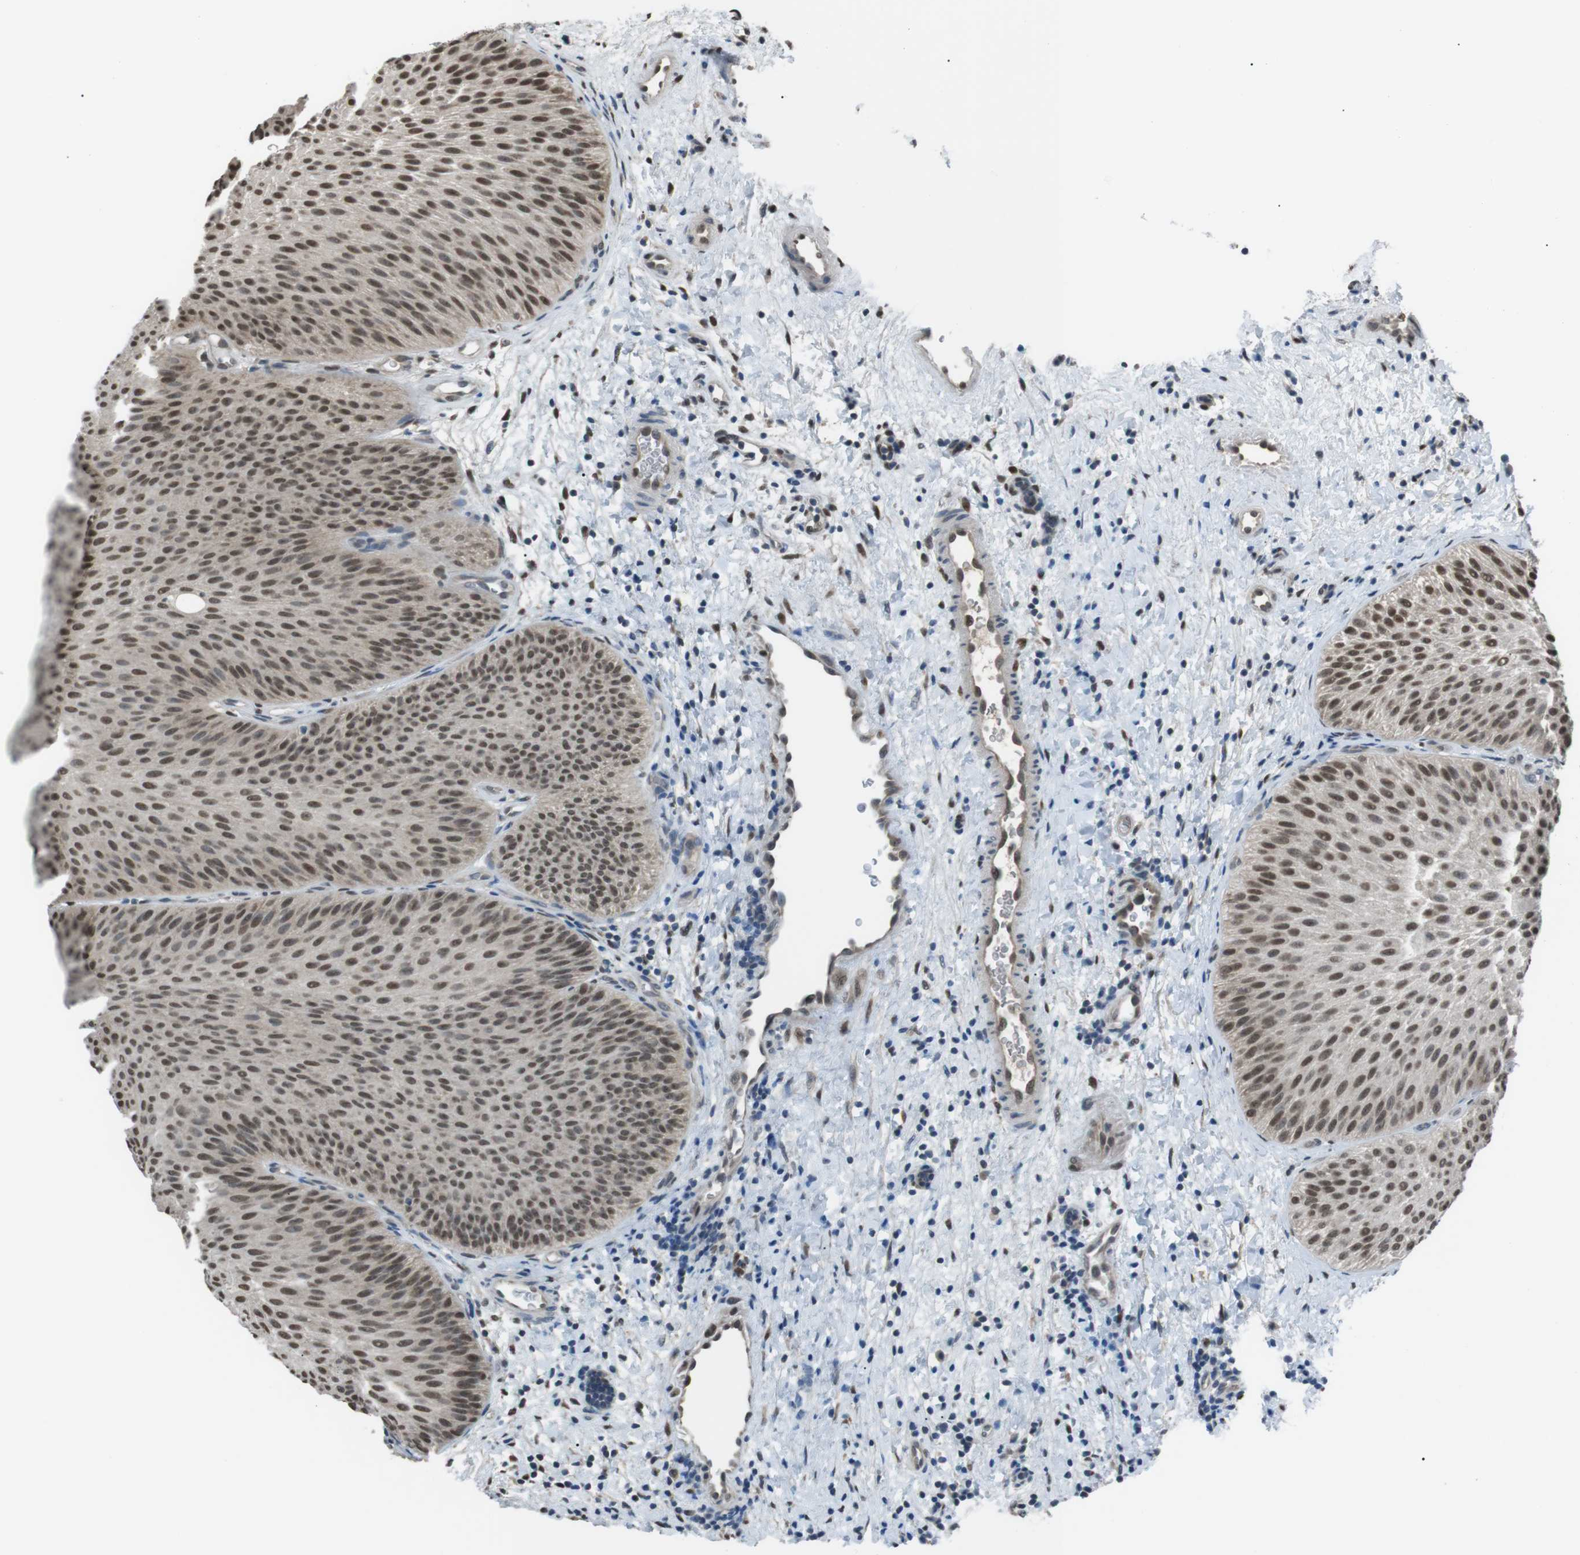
{"staining": {"intensity": "moderate", "quantity": ">75%", "location": "cytoplasmic/membranous,nuclear"}, "tissue": "urothelial cancer", "cell_type": "Tumor cells", "image_type": "cancer", "snomed": [{"axis": "morphology", "description": "Urothelial carcinoma, Low grade"}, {"axis": "topography", "description": "Urinary bladder"}], "caption": "There is medium levels of moderate cytoplasmic/membranous and nuclear staining in tumor cells of urothelial carcinoma (low-grade), as demonstrated by immunohistochemical staining (brown color).", "gene": "SRPK2", "patient": {"sex": "female", "age": 60}}